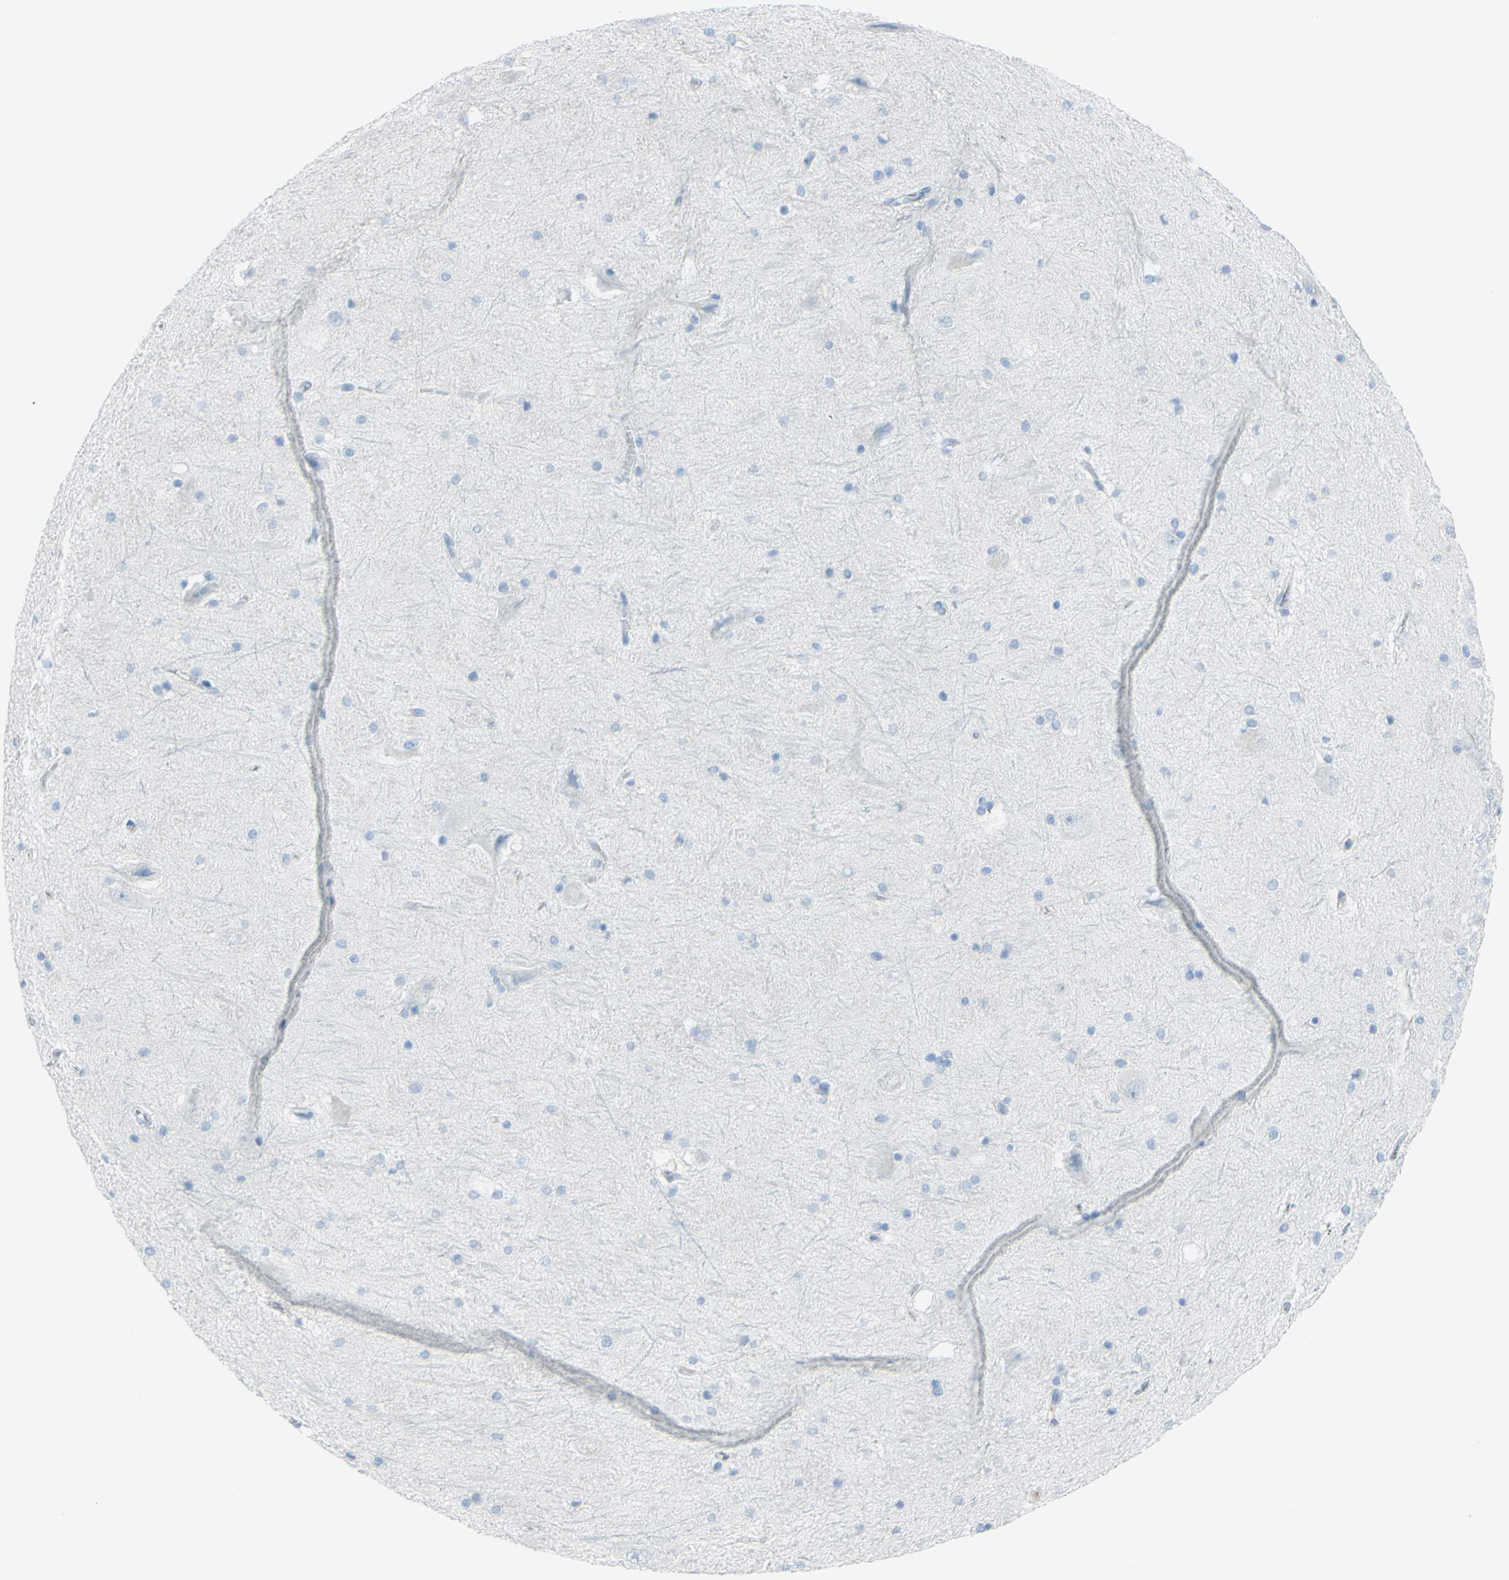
{"staining": {"intensity": "negative", "quantity": "none", "location": "none"}, "tissue": "hippocampus", "cell_type": "Glial cells", "image_type": "normal", "snomed": [{"axis": "morphology", "description": "Normal tissue, NOS"}, {"axis": "topography", "description": "Hippocampus"}], "caption": "A micrograph of human hippocampus is negative for staining in glial cells. (Immunohistochemistry, brightfield microscopy, high magnification).", "gene": "TFPI2", "patient": {"sex": "female", "age": 19}}